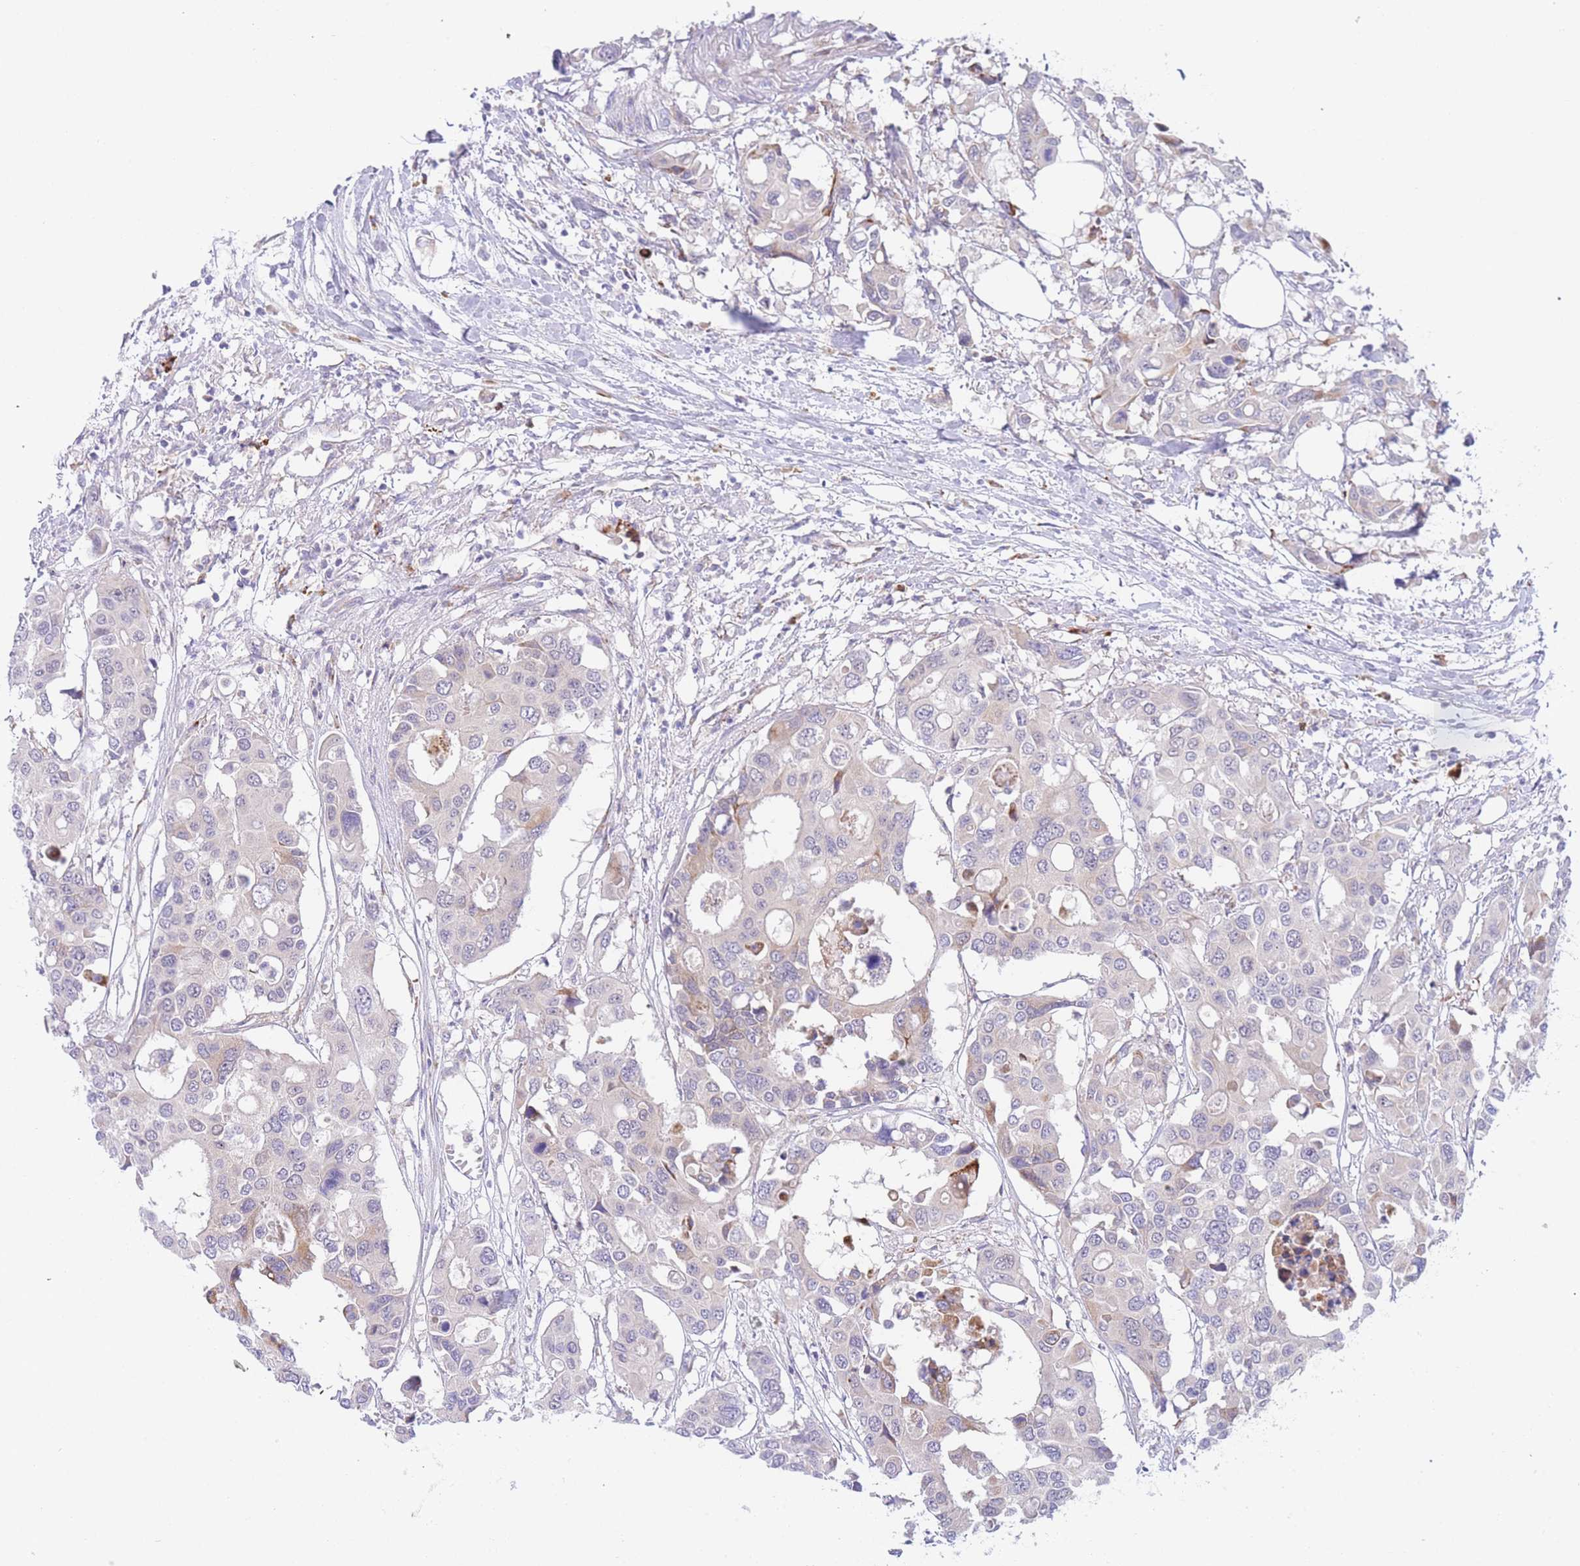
{"staining": {"intensity": "negative", "quantity": "none", "location": "none"}, "tissue": "colorectal cancer", "cell_type": "Tumor cells", "image_type": "cancer", "snomed": [{"axis": "morphology", "description": "Adenocarcinoma, NOS"}, {"axis": "topography", "description": "Colon"}], "caption": "Protein analysis of colorectal cancer demonstrates no significant expression in tumor cells. (Stains: DAB (3,3'-diaminobenzidine) immunohistochemistry with hematoxylin counter stain, Microscopy: brightfield microscopy at high magnification).", "gene": "ZNF510", "patient": {"sex": "male", "age": 77}}